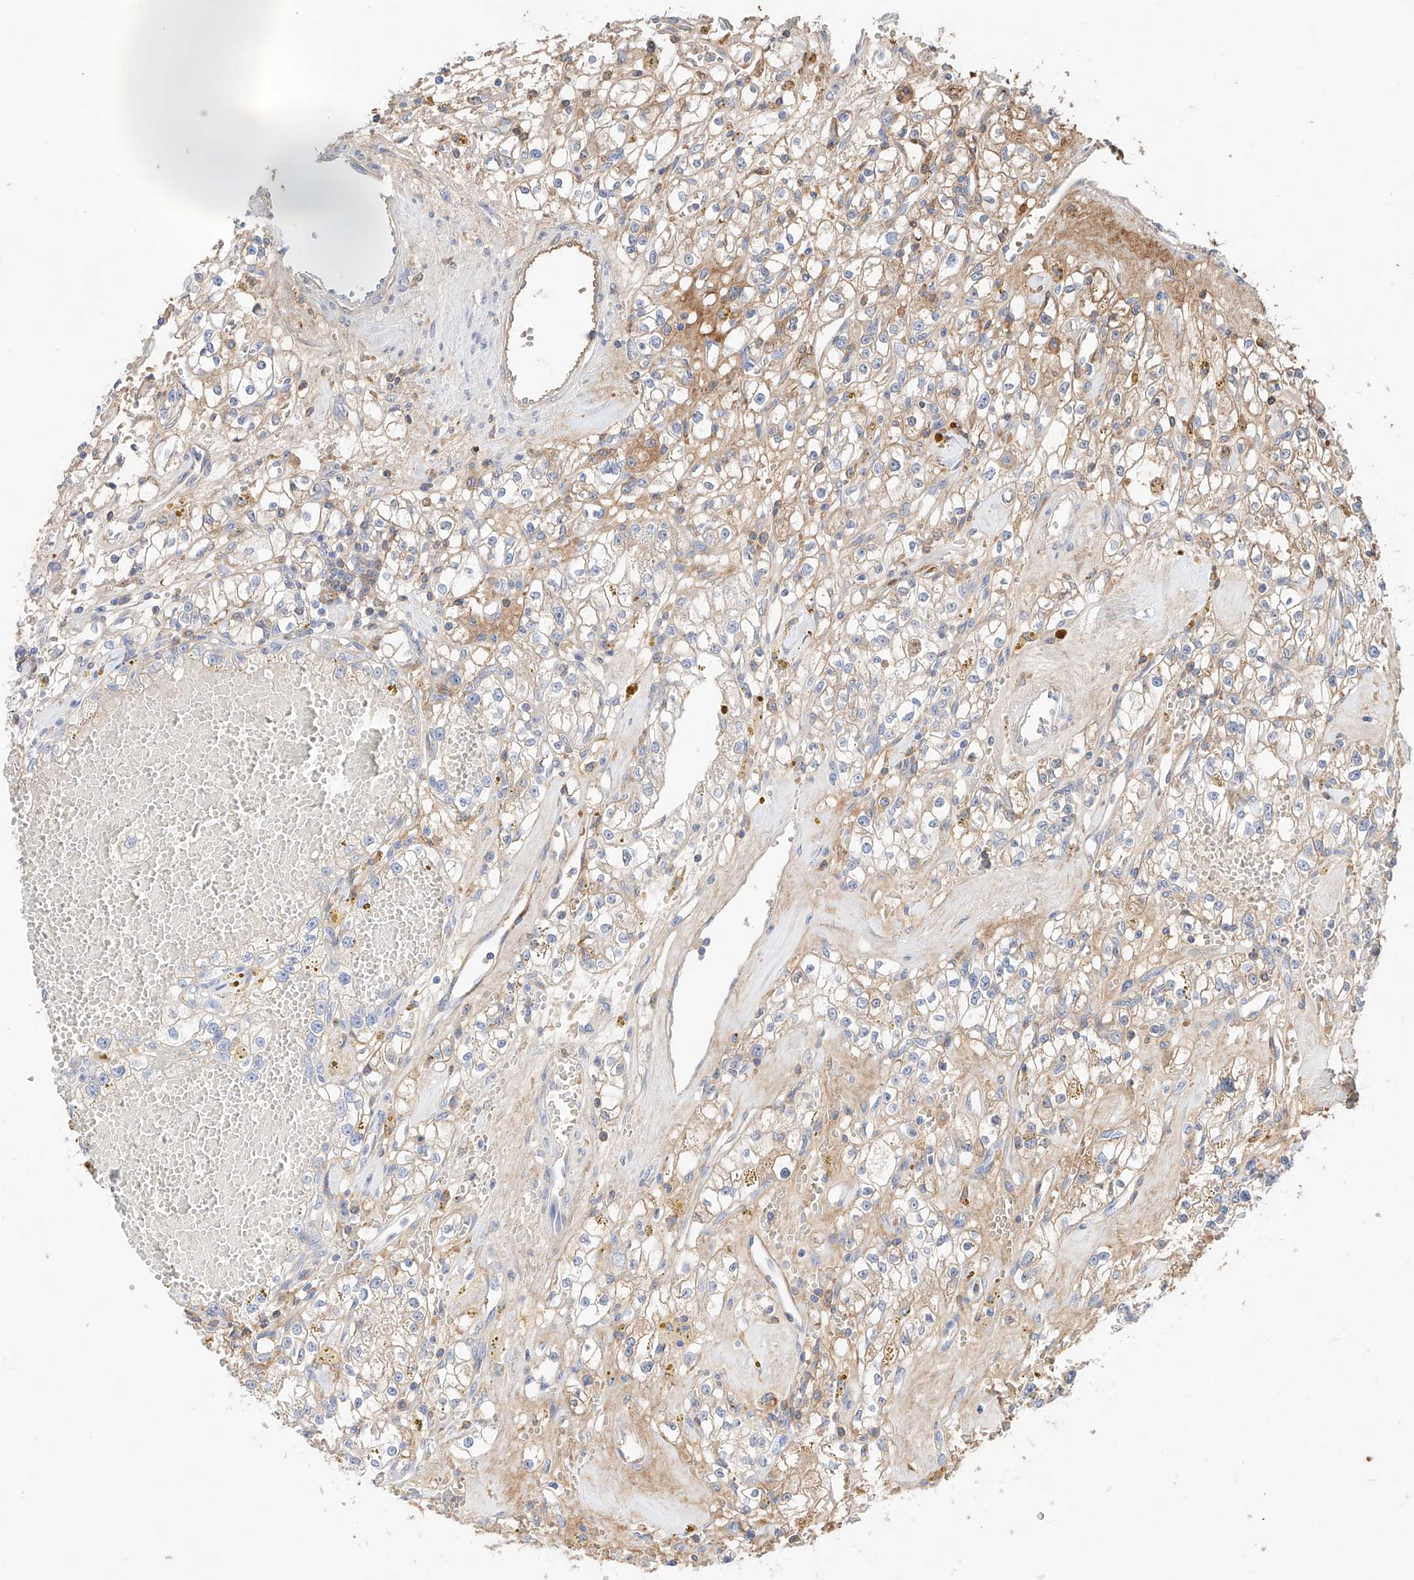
{"staining": {"intensity": "weak", "quantity": "25%-75%", "location": "cytoplasmic/membranous"}, "tissue": "renal cancer", "cell_type": "Tumor cells", "image_type": "cancer", "snomed": [{"axis": "morphology", "description": "Adenocarcinoma, NOS"}, {"axis": "topography", "description": "Kidney"}], "caption": "Immunohistochemistry image of human renal adenocarcinoma stained for a protein (brown), which reveals low levels of weak cytoplasmic/membranous positivity in about 25%-75% of tumor cells.", "gene": "PGGT1B", "patient": {"sex": "male", "age": 56}}